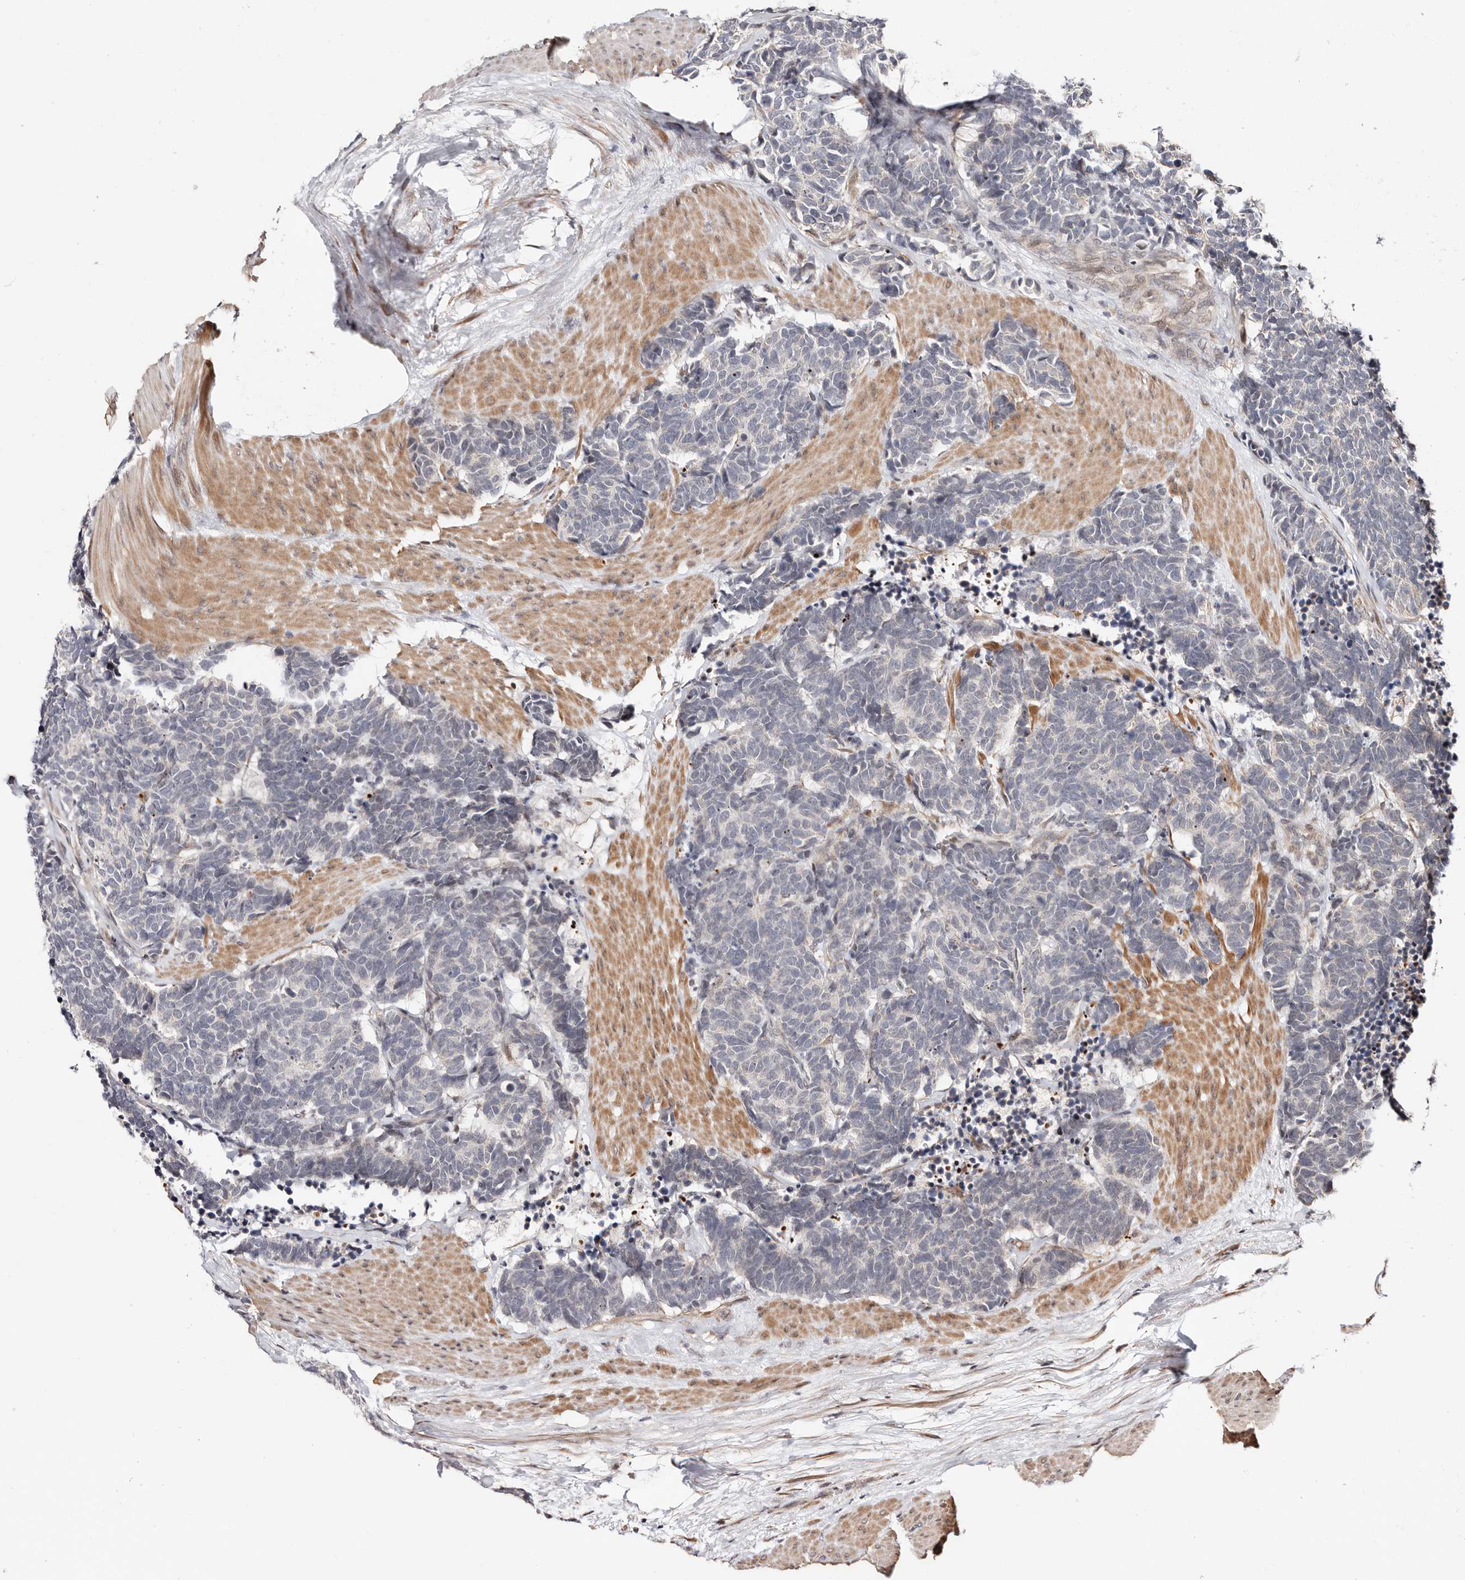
{"staining": {"intensity": "negative", "quantity": "none", "location": "none"}, "tissue": "carcinoid", "cell_type": "Tumor cells", "image_type": "cancer", "snomed": [{"axis": "morphology", "description": "Carcinoma, NOS"}, {"axis": "morphology", "description": "Carcinoid, malignant, NOS"}, {"axis": "topography", "description": "Urinary bladder"}], "caption": "Immunohistochemical staining of human malignant carcinoid exhibits no significant expression in tumor cells.", "gene": "HIVEP3", "patient": {"sex": "male", "age": 57}}